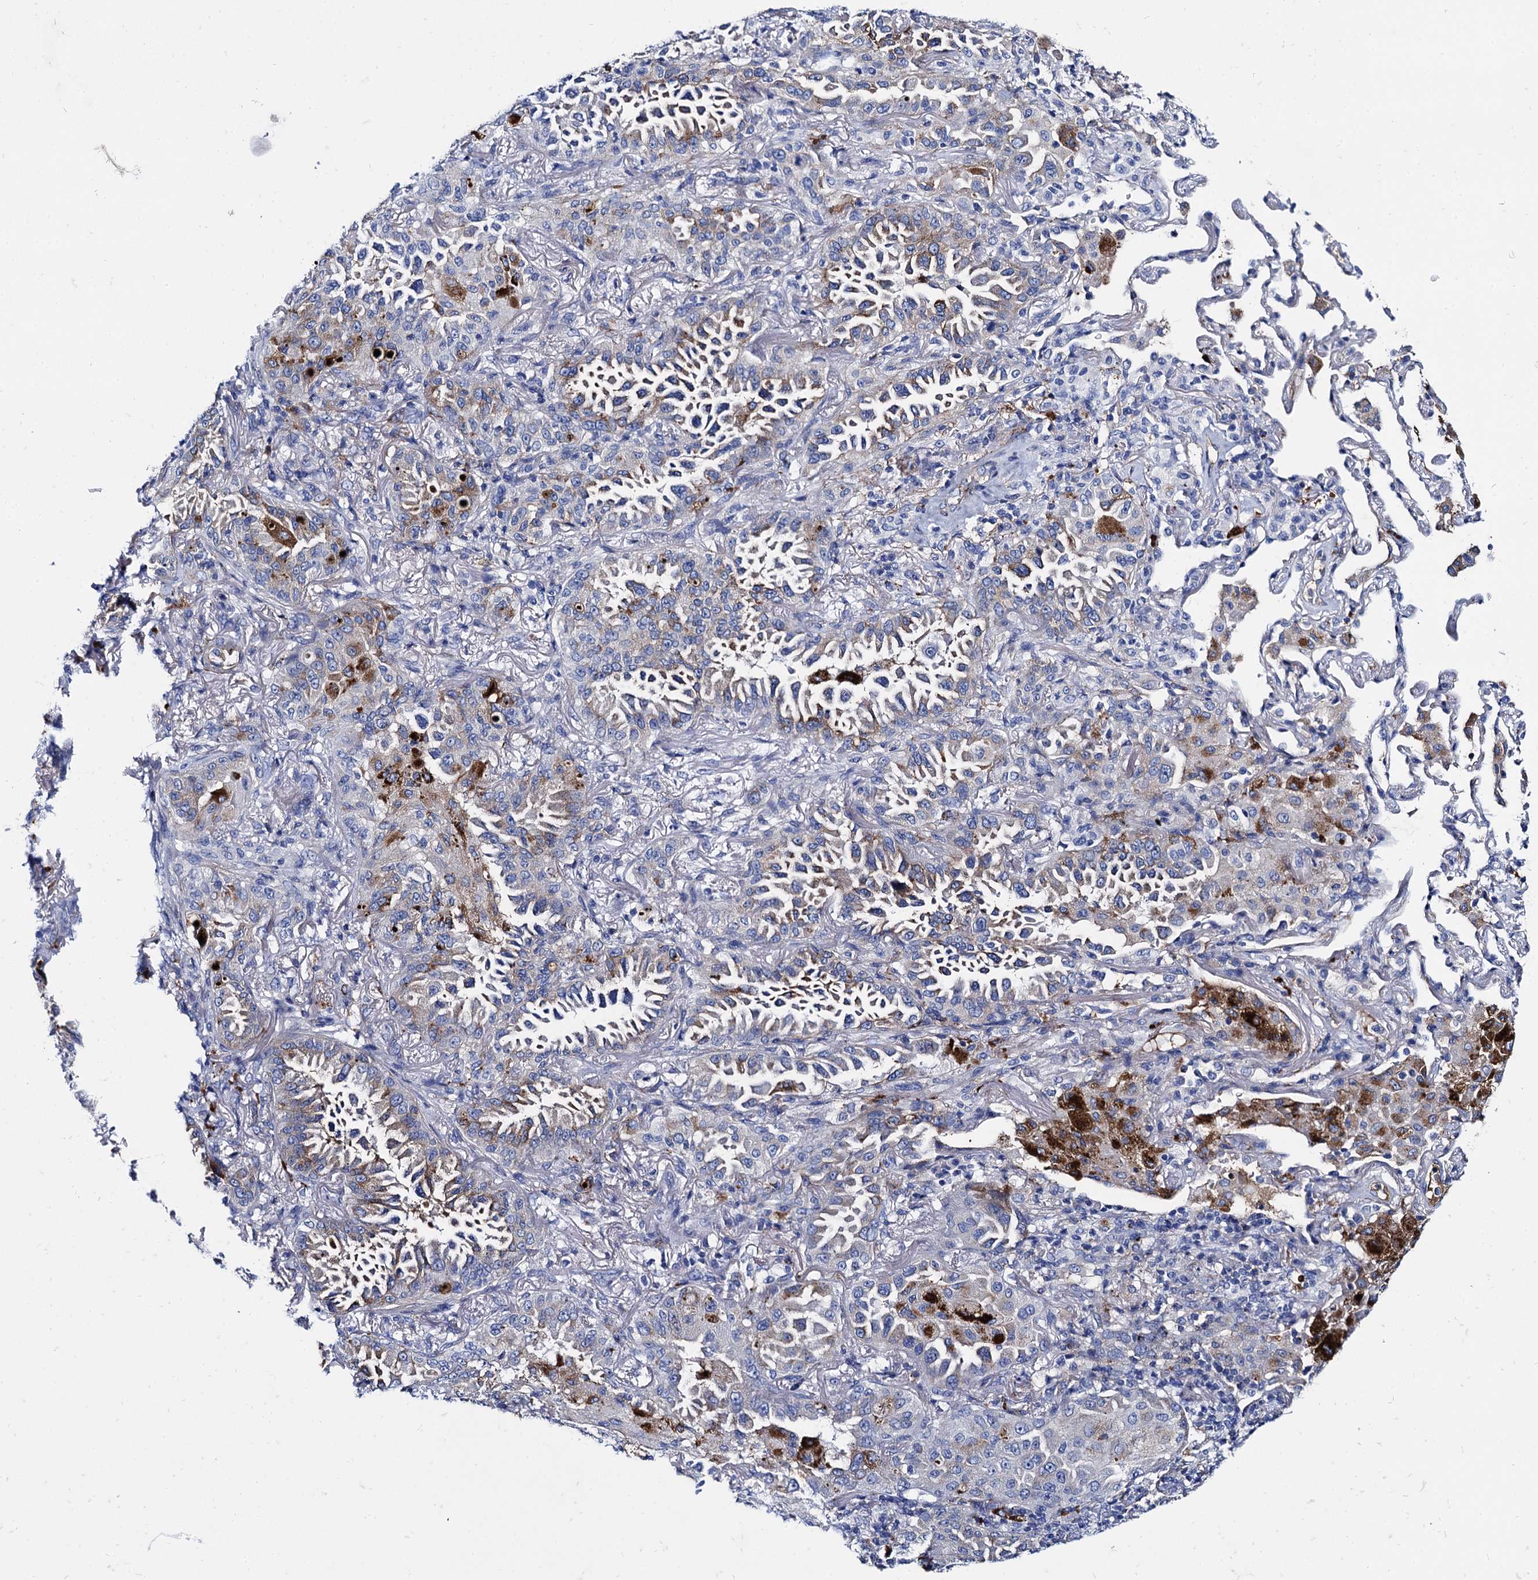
{"staining": {"intensity": "moderate", "quantity": "<25%", "location": "cytoplasmic/membranous"}, "tissue": "lung cancer", "cell_type": "Tumor cells", "image_type": "cancer", "snomed": [{"axis": "morphology", "description": "Adenocarcinoma, NOS"}, {"axis": "topography", "description": "Lung"}], "caption": "This is a photomicrograph of immunohistochemistry (IHC) staining of adenocarcinoma (lung), which shows moderate positivity in the cytoplasmic/membranous of tumor cells.", "gene": "APOD", "patient": {"sex": "female", "age": 69}}